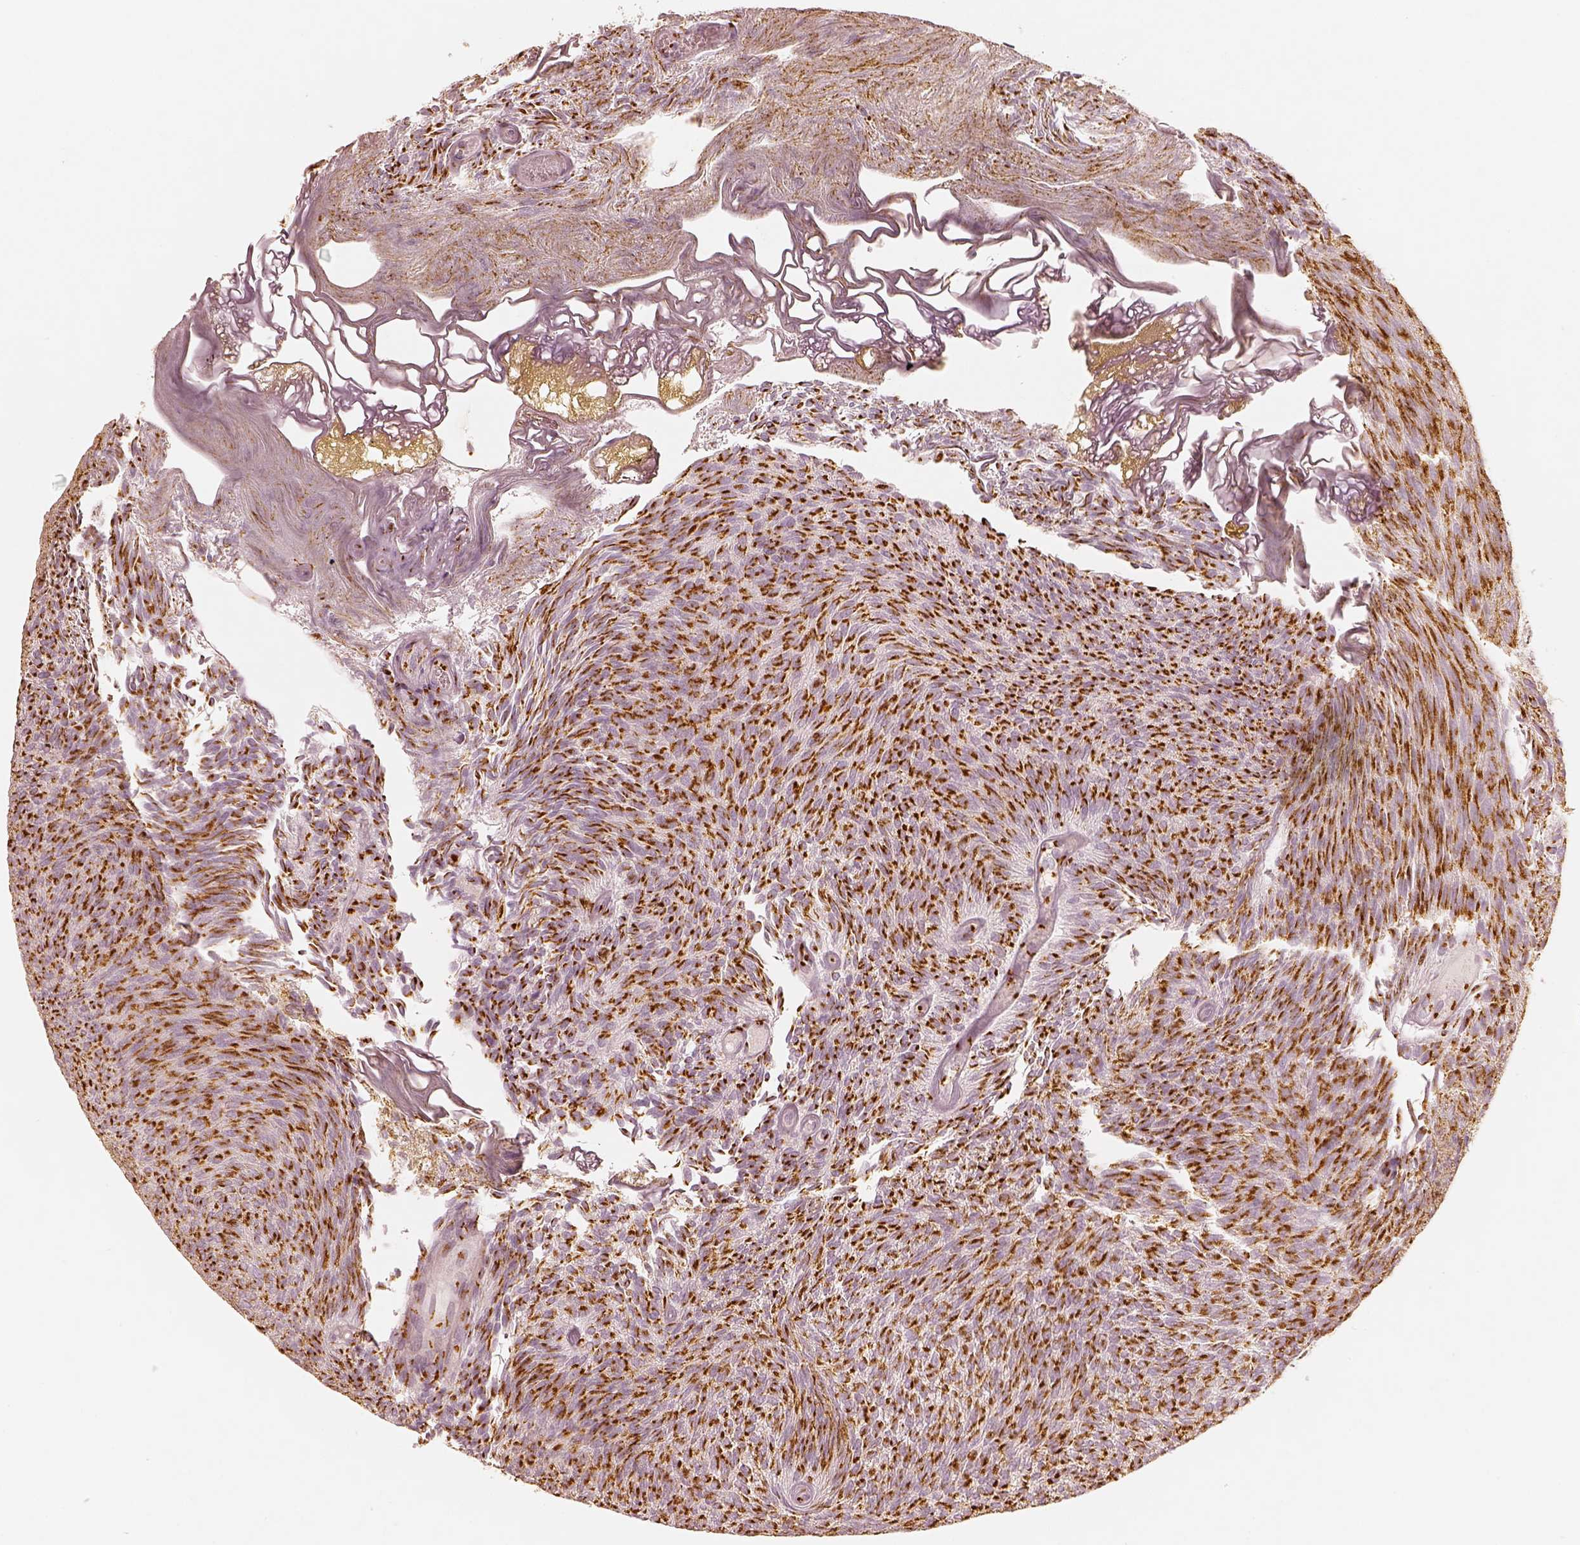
{"staining": {"intensity": "moderate", "quantity": ">75%", "location": "cytoplasmic/membranous"}, "tissue": "urothelial cancer", "cell_type": "Tumor cells", "image_type": "cancer", "snomed": [{"axis": "morphology", "description": "Urothelial carcinoma, Low grade"}, {"axis": "topography", "description": "Urinary bladder"}], "caption": "Protein analysis of low-grade urothelial carcinoma tissue exhibits moderate cytoplasmic/membranous expression in about >75% of tumor cells. (DAB (3,3'-diaminobenzidine) = brown stain, brightfield microscopy at high magnification).", "gene": "GORASP2", "patient": {"sex": "male", "age": 77}}